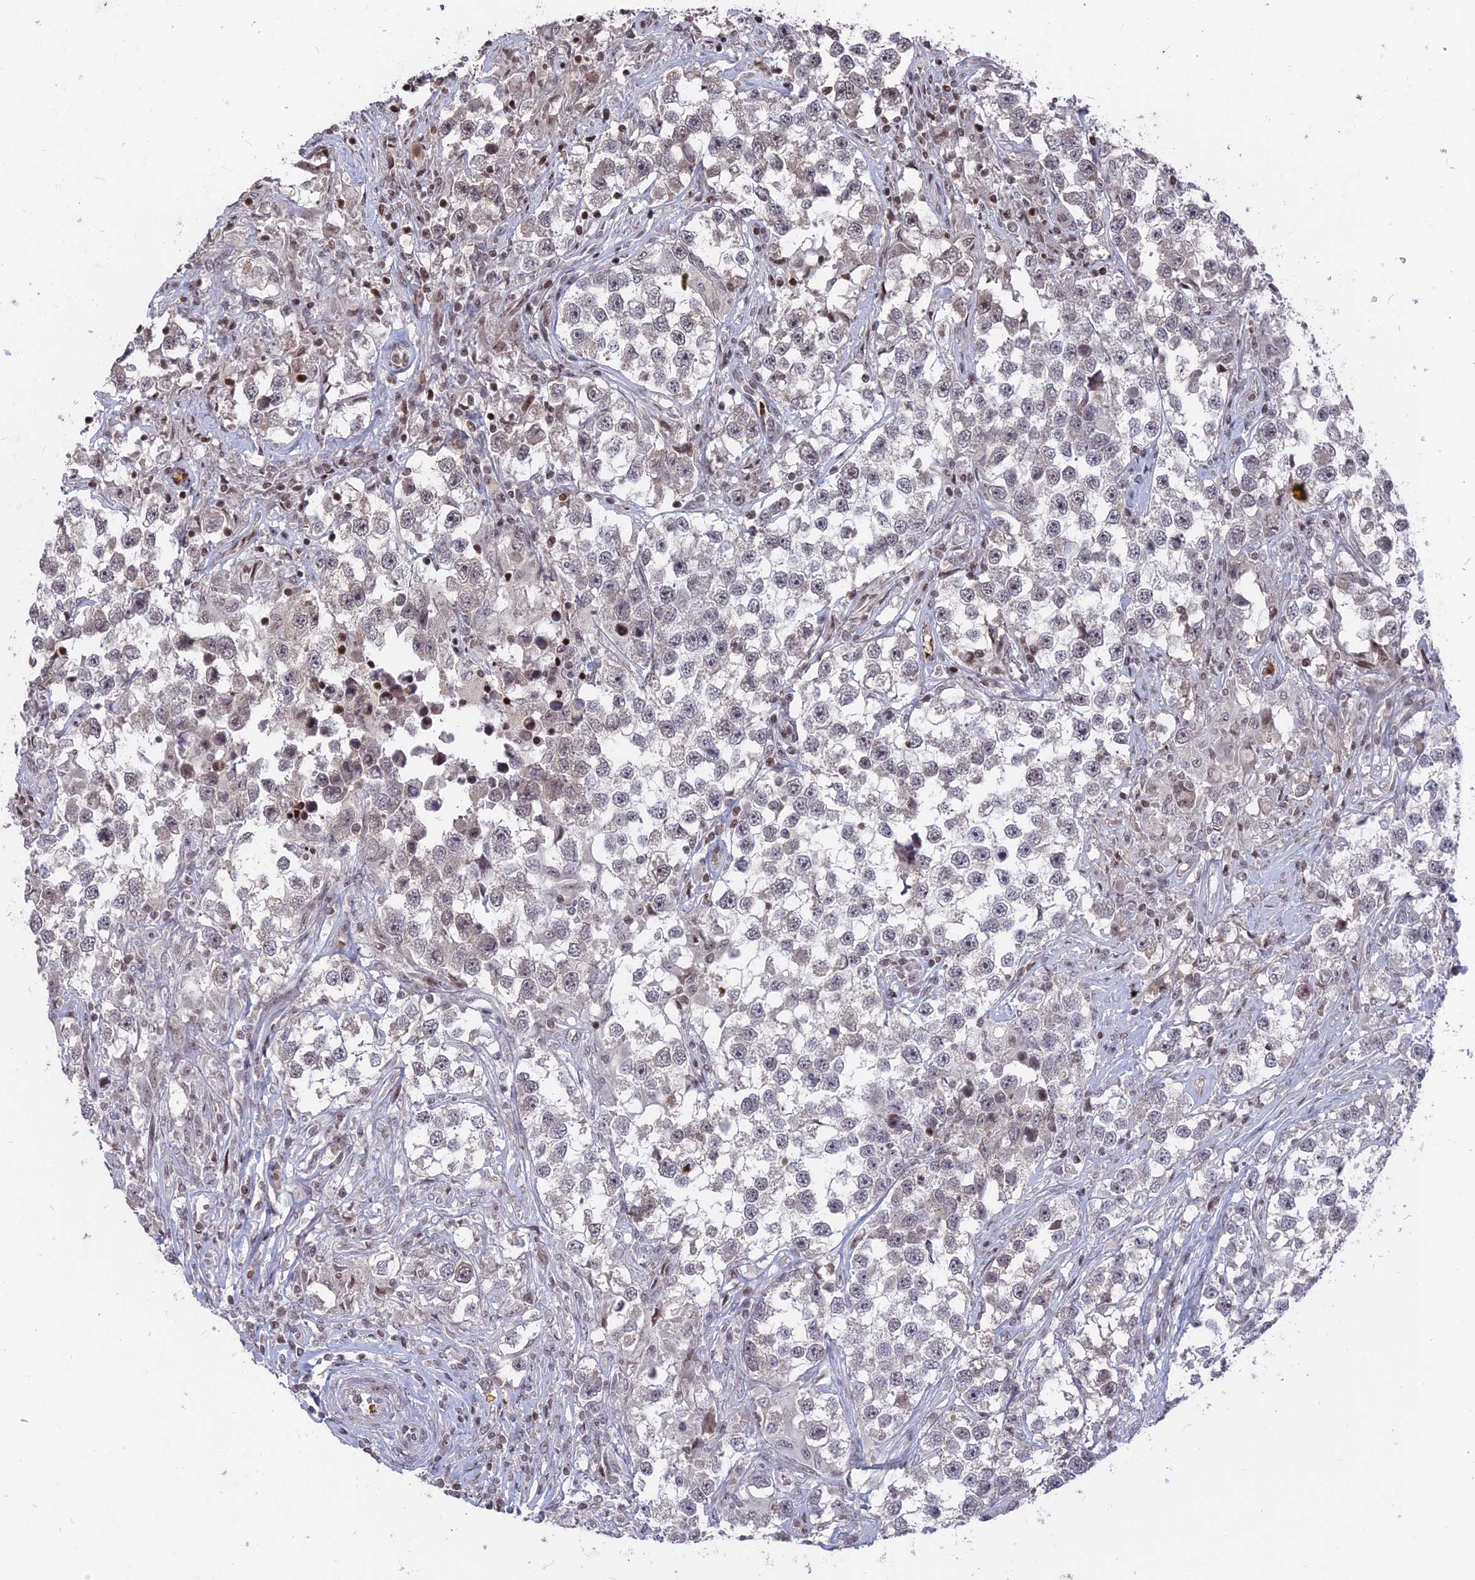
{"staining": {"intensity": "negative", "quantity": "none", "location": "none"}, "tissue": "testis cancer", "cell_type": "Tumor cells", "image_type": "cancer", "snomed": [{"axis": "morphology", "description": "Seminoma, NOS"}, {"axis": "topography", "description": "Testis"}], "caption": "Image shows no significant protein staining in tumor cells of testis cancer. (DAB IHC visualized using brightfield microscopy, high magnification).", "gene": "NR1H3", "patient": {"sex": "male", "age": 46}}